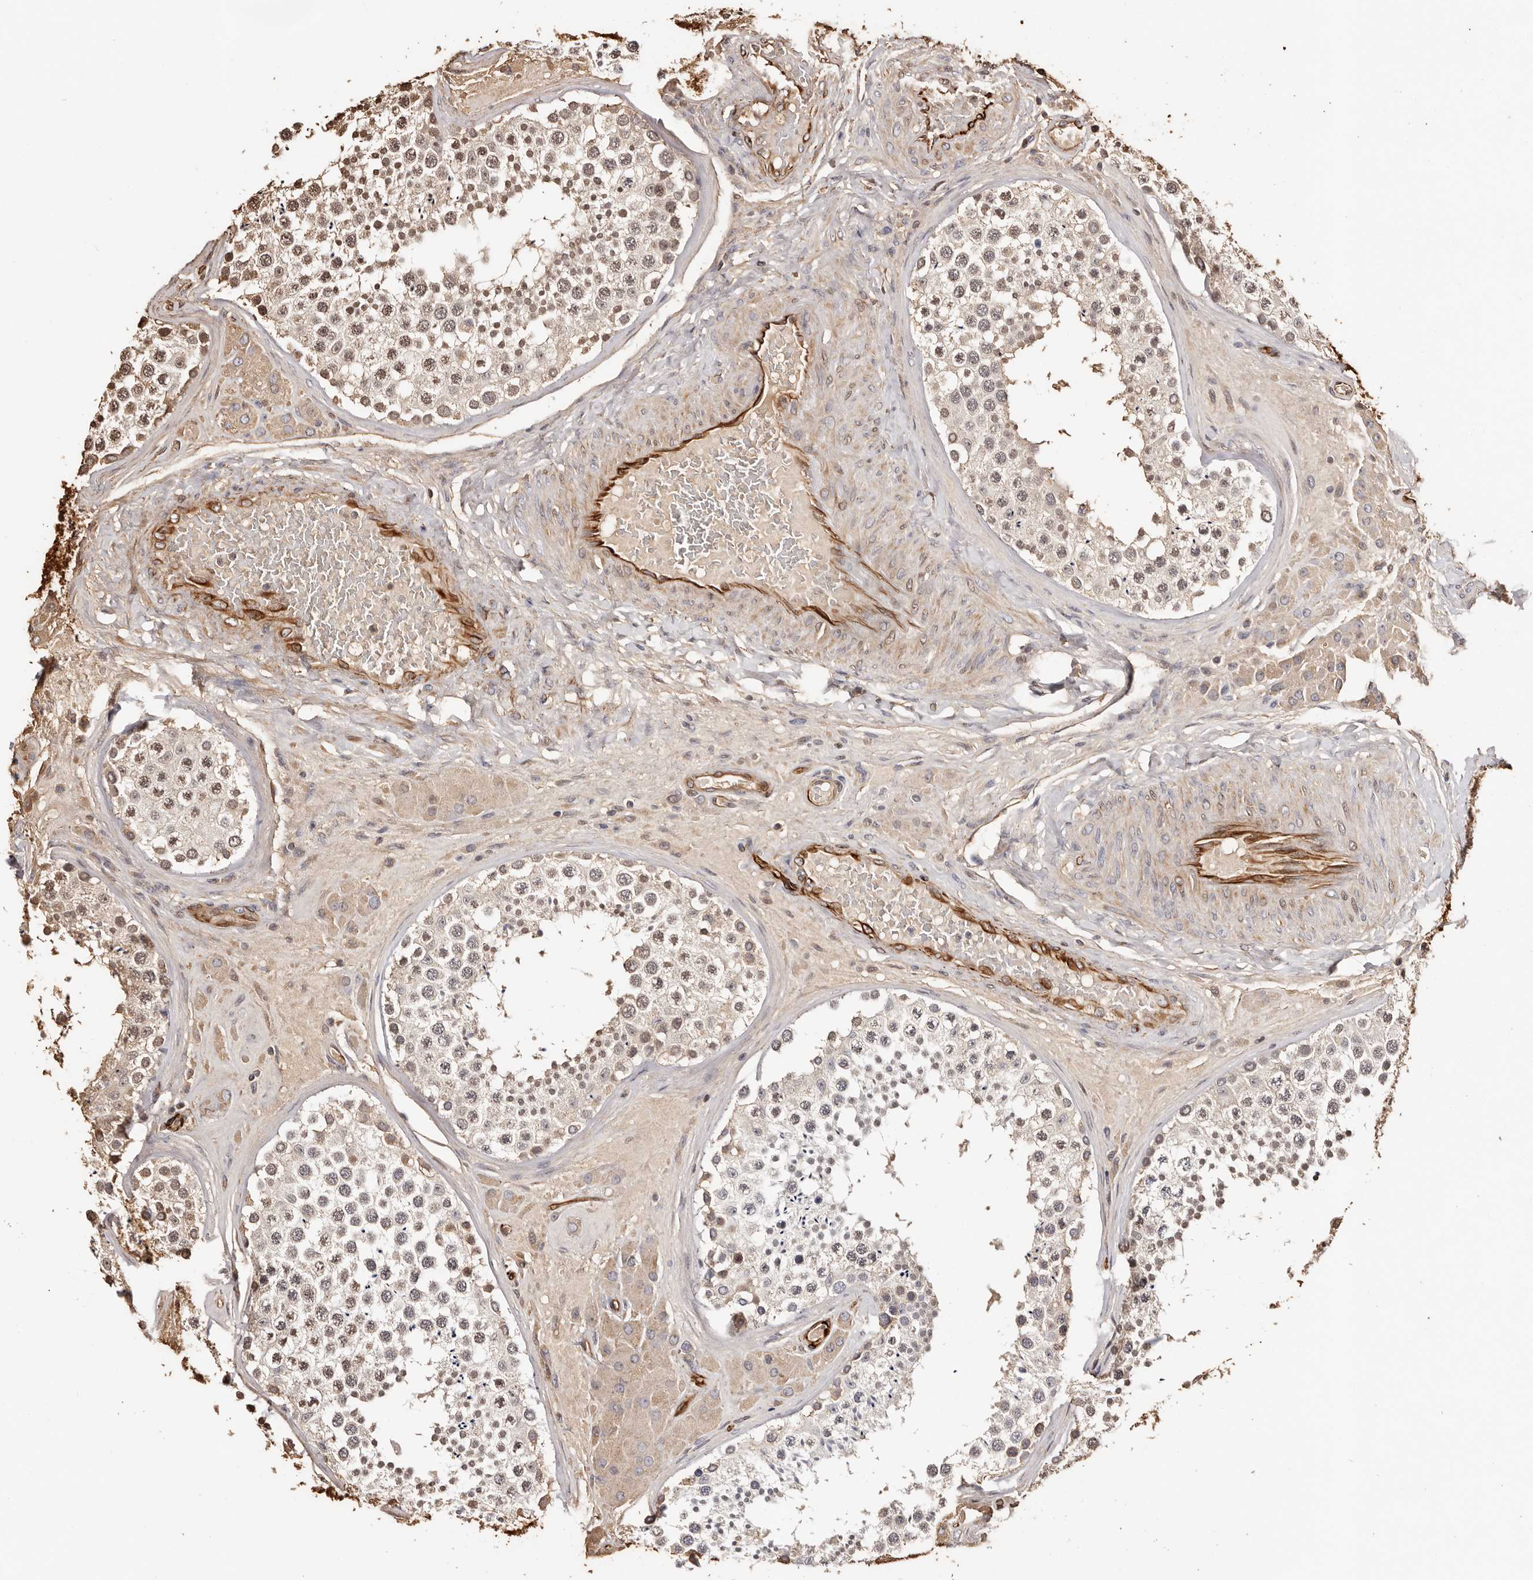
{"staining": {"intensity": "weak", "quantity": "25%-75%", "location": "cytoplasmic/membranous,nuclear"}, "tissue": "testis", "cell_type": "Cells in seminiferous ducts", "image_type": "normal", "snomed": [{"axis": "morphology", "description": "Normal tissue, NOS"}, {"axis": "topography", "description": "Testis"}], "caption": "A photomicrograph of human testis stained for a protein exhibits weak cytoplasmic/membranous,nuclear brown staining in cells in seminiferous ducts. (Brightfield microscopy of DAB IHC at high magnification).", "gene": "ZNF557", "patient": {"sex": "male", "age": 46}}